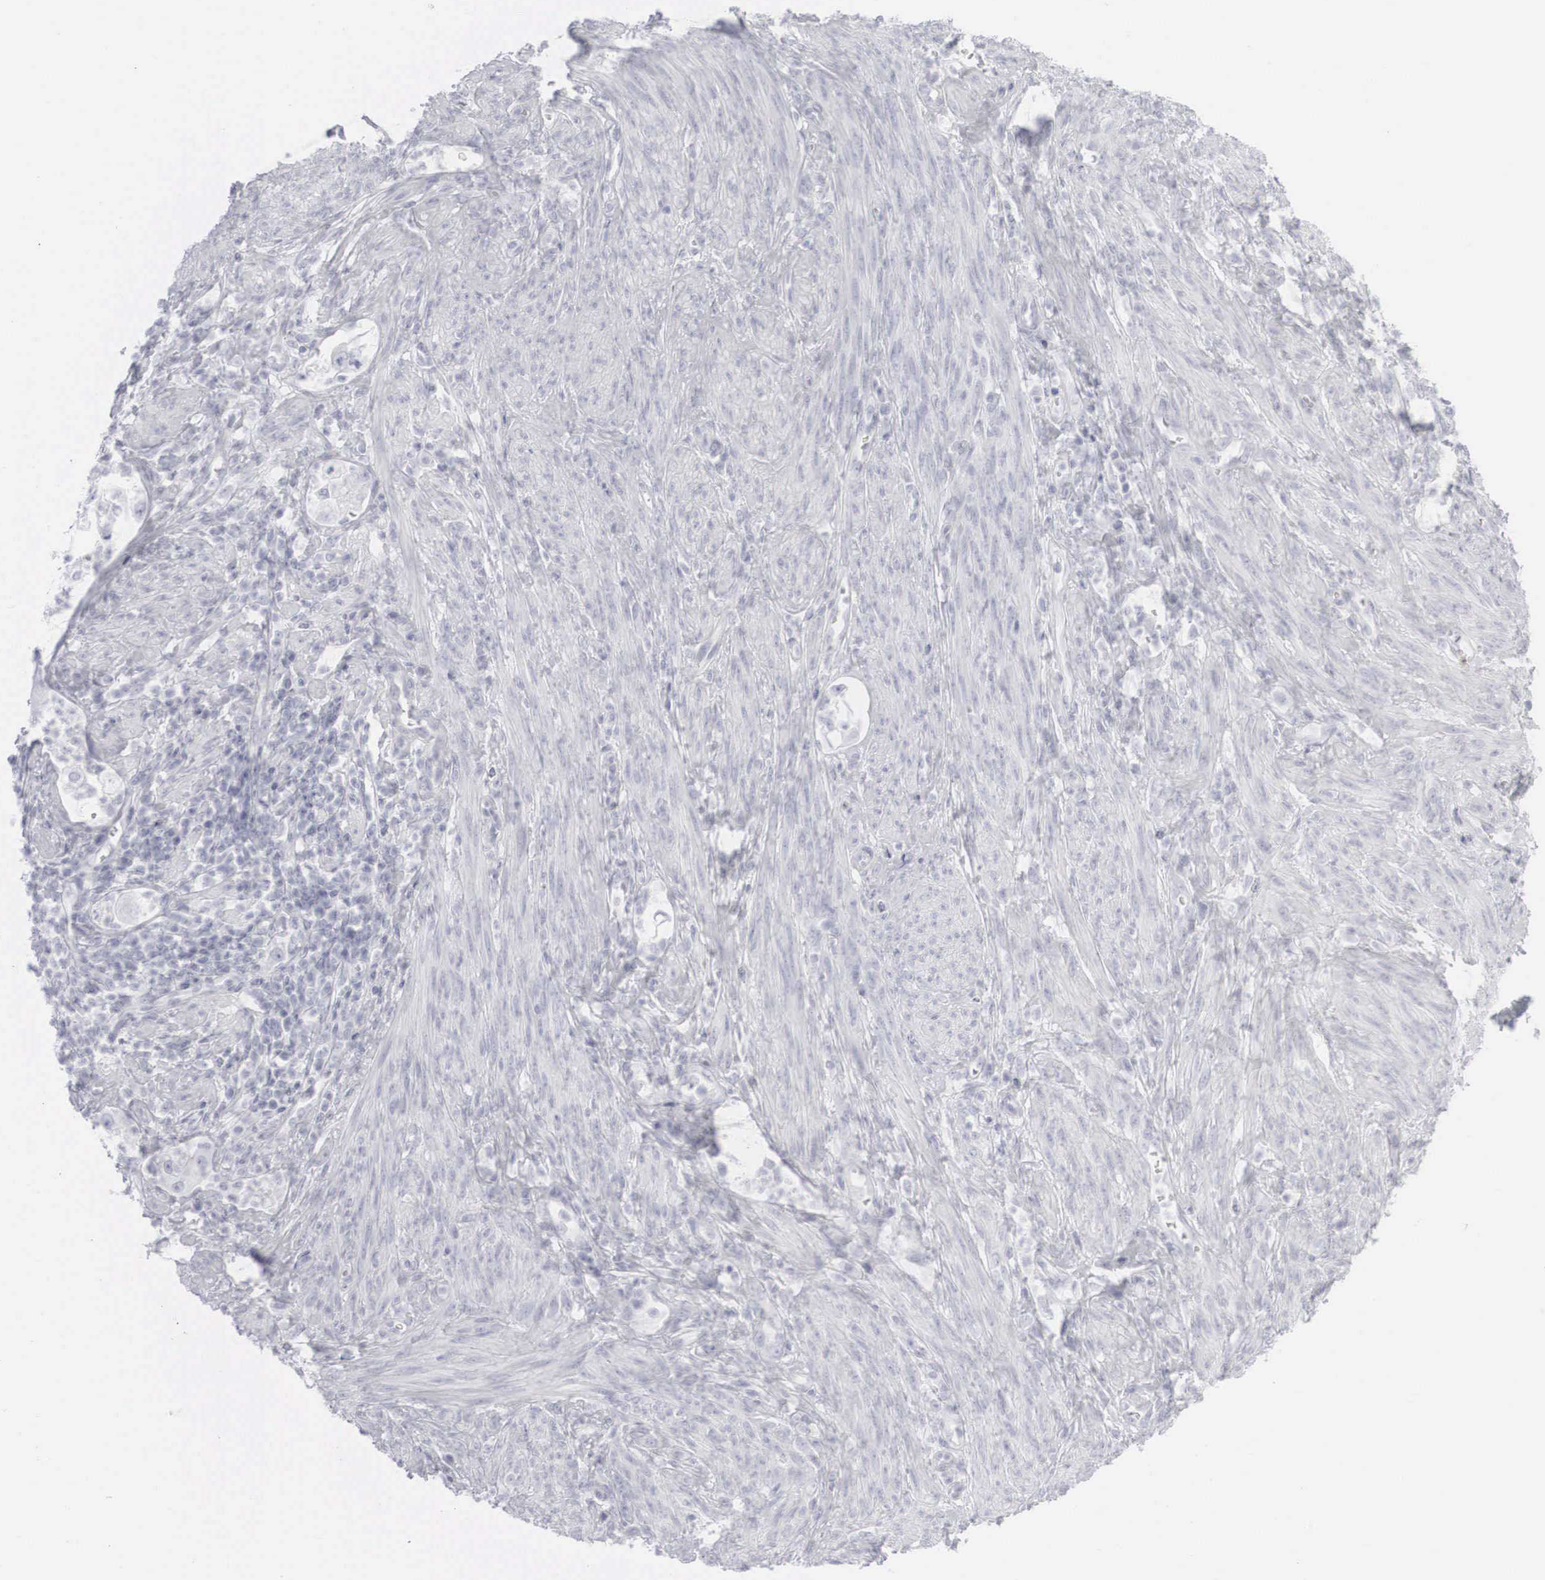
{"staining": {"intensity": "negative", "quantity": "none", "location": "none"}, "tissue": "endometrial cancer", "cell_type": "Tumor cells", "image_type": "cancer", "snomed": [{"axis": "morphology", "description": "Adenocarcinoma, NOS"}, {"axis": "topography", "description": "Endometrium"}], "caption": "Adenocarcinoma (endometrial) stained for a protein using IHC exhibits no positivity tumor cells.", "gene": "KRT14", "patient": {"sex": "female", "age": 75}}